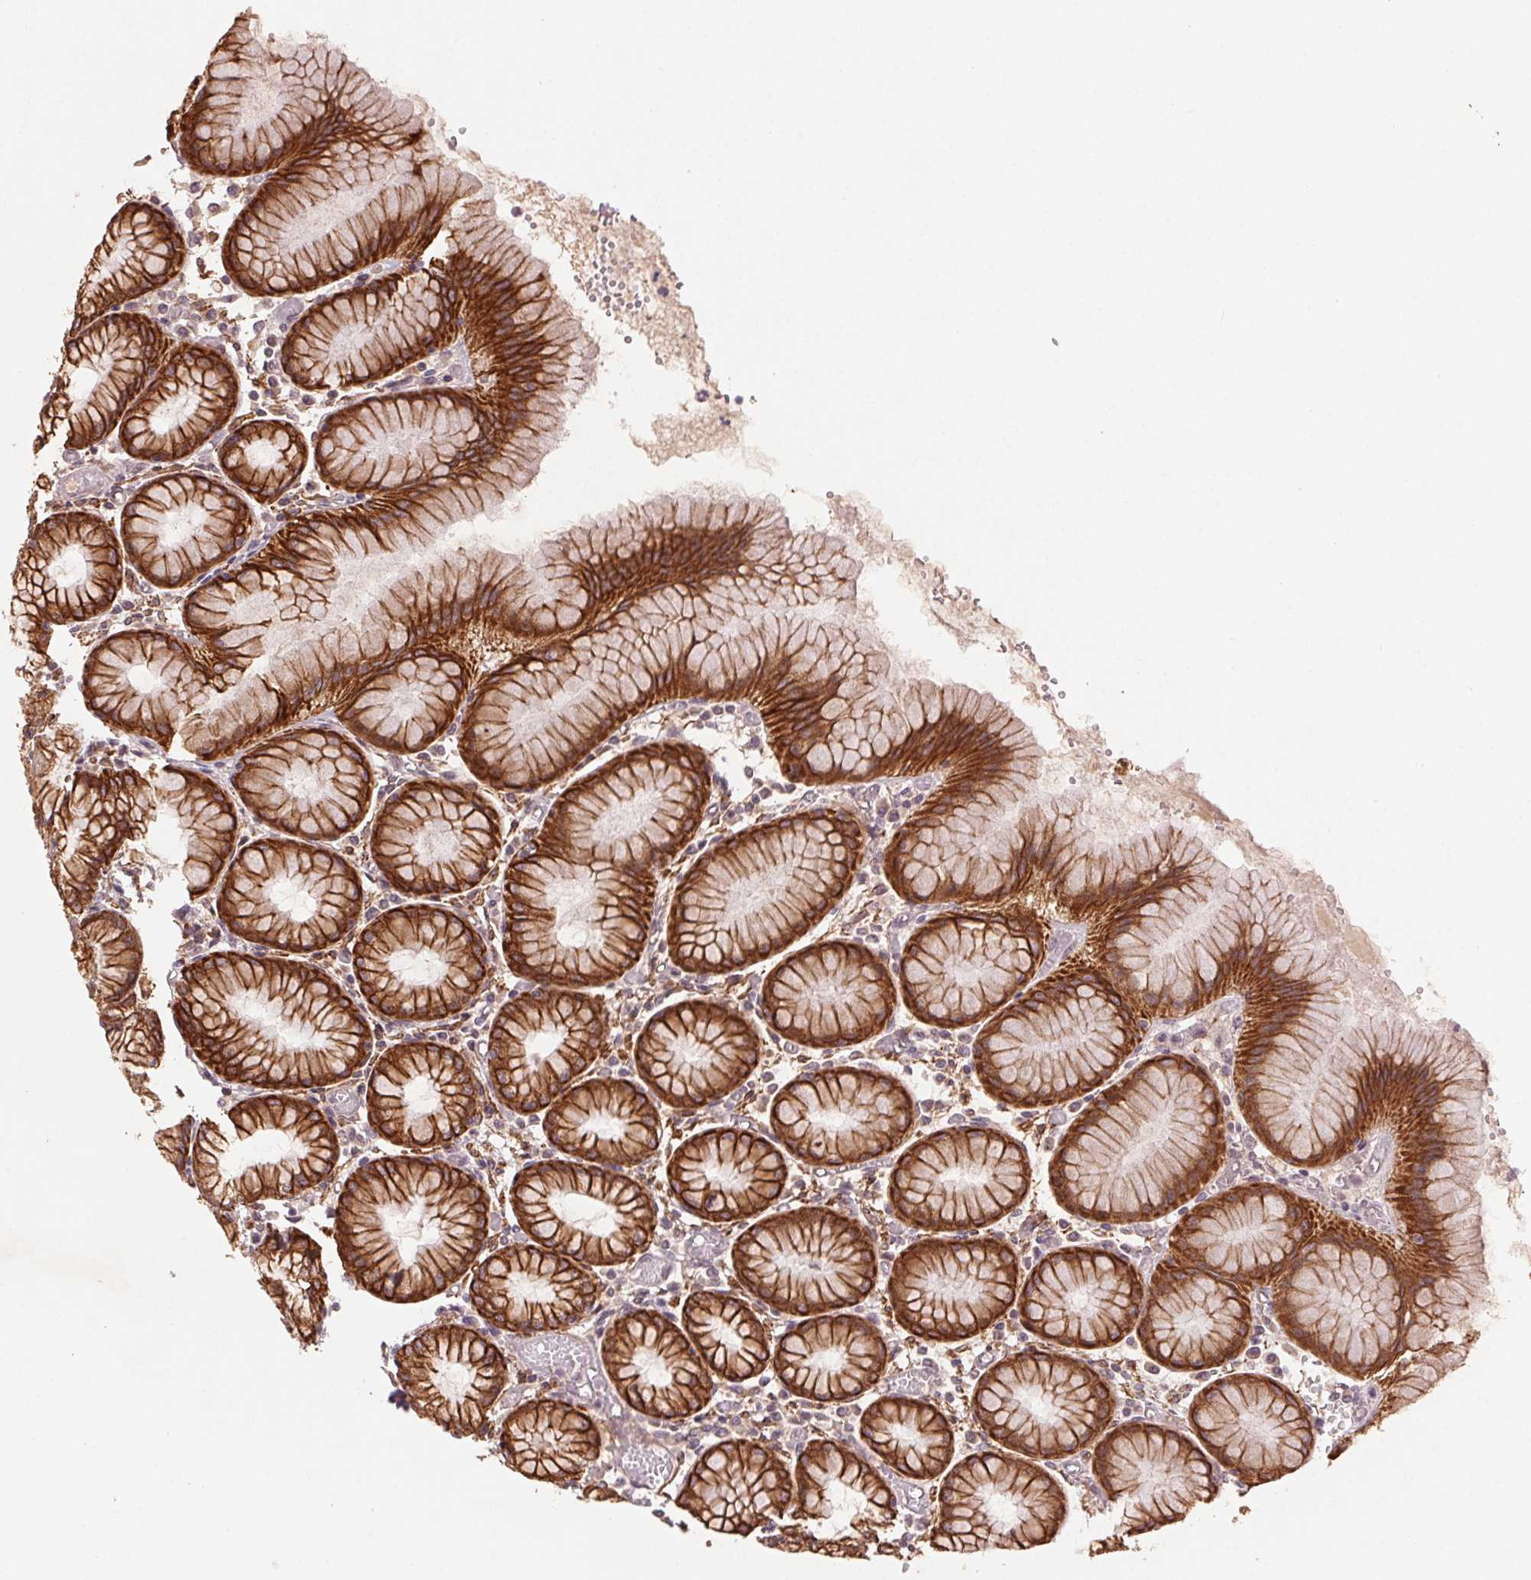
{"staining": {"intensity": "strong", "quantity": "25%-75%", "location": "cytoplasmic/membranous"}, "tissue": "stomach", "cell_type": "Glandular cells", "image_type": "normal", "snomed": [{"axis": "morphology", "description": "Normal tissue, NOS"}, {"axis": "topography", "description": "Stomach"}], "caption": "IHC (DAB (3,3'-diaminobenzidine)) staining of benign stomach displays strong cytoplasmic/membranous protein positivity in about 25%-75% of glandular cells. The protein is stained brown, and the nuclei are stained in blue (DAB IHC with brightfield microscopy, high magnification).", "gene": "SMLR1", "patient": {"sex": "female", "age": 57}}